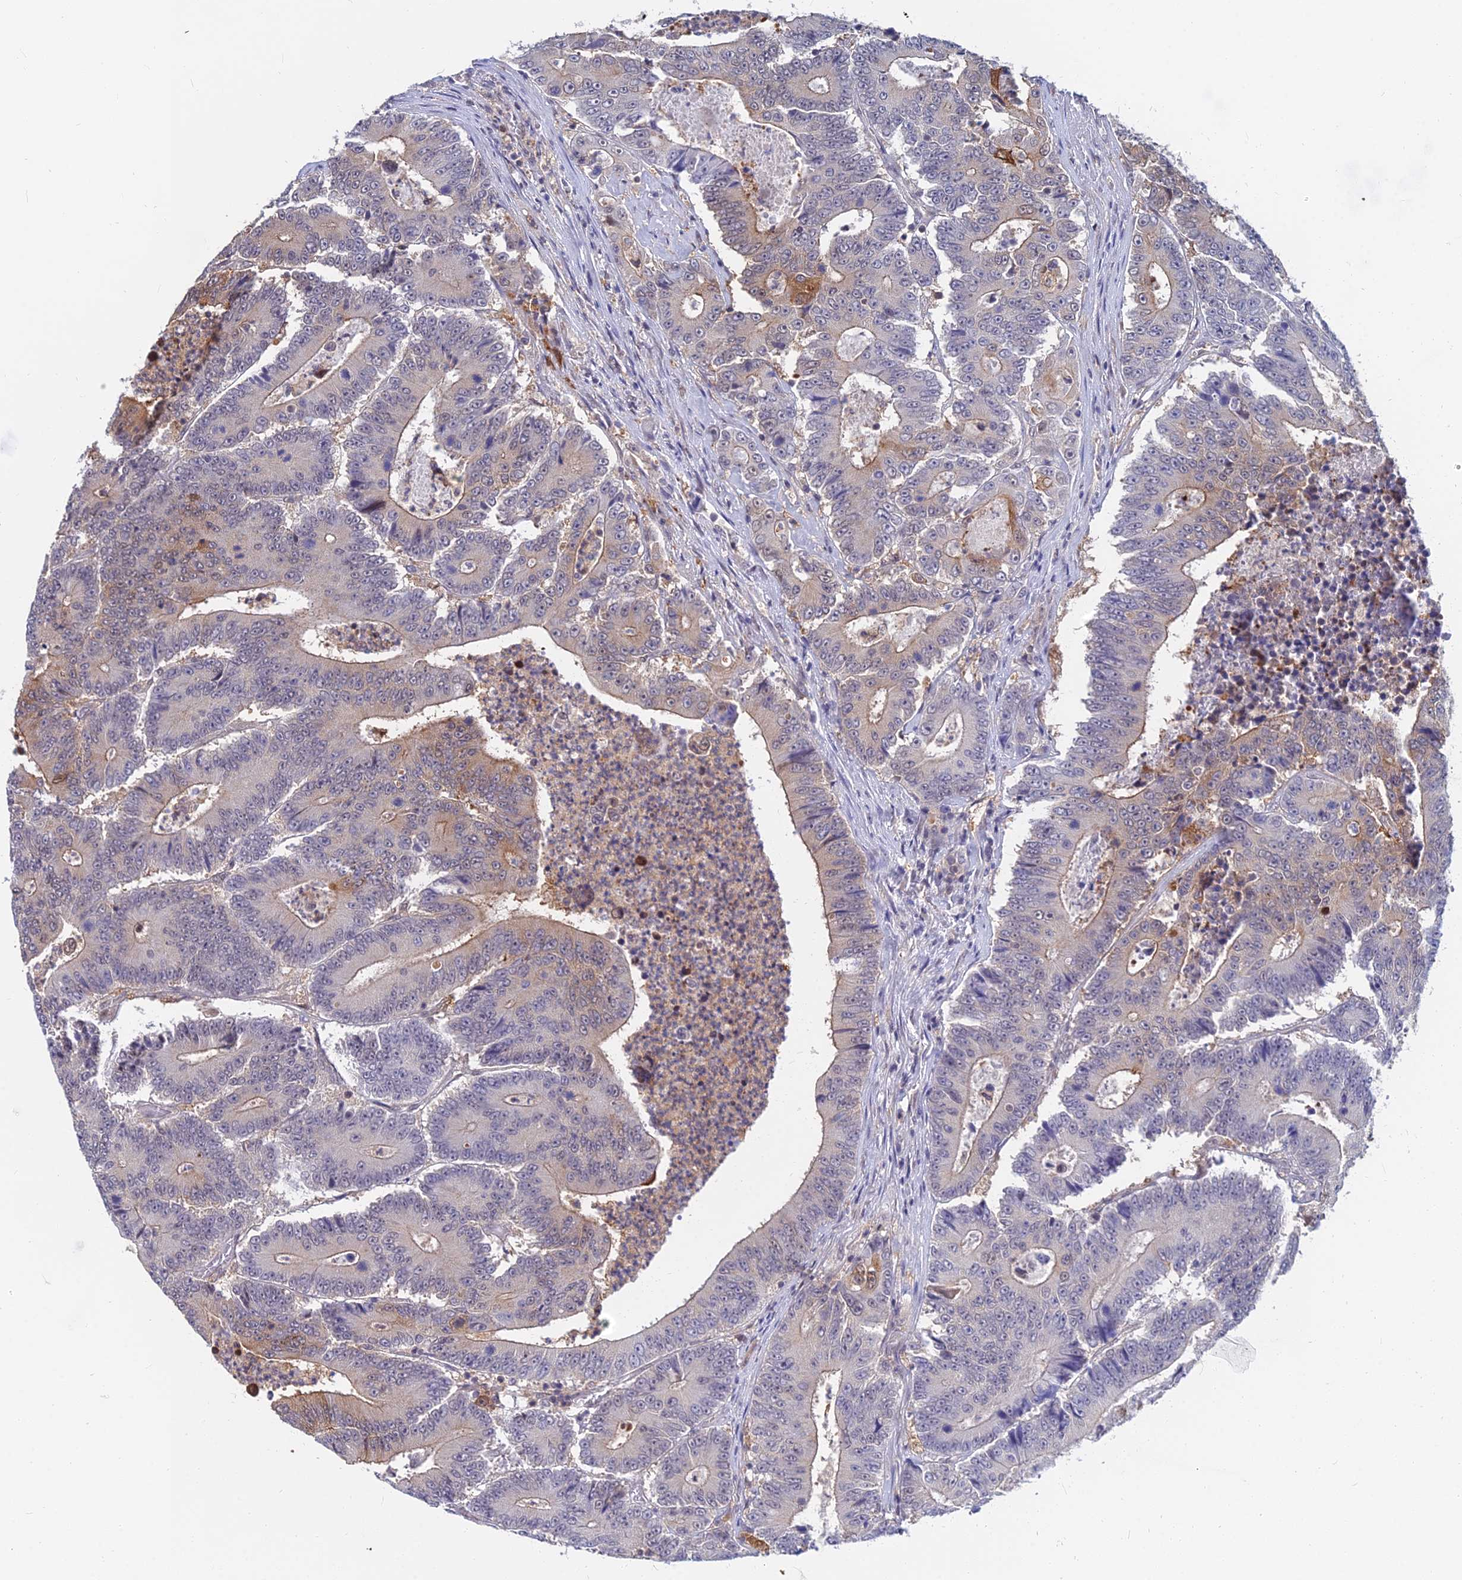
{"staining": {"intensity": "weak", "quantity": "25%-75%", "location": "cytoplasmic/membranous"}, "tissue": "colorectal cancer", "cell_type": "Tumor cells", "image_type": "cancer", "snomed": [{"axis": "morphology", "description": "Adenocarcinoma, NOS"}, {"axis": "topography", "description": "Colon"}], "caption": "This image shows IHC staining of human adenocarcinoma (colorectal), with low weak cytoplasmic/membranous staining in approximately 25%-75% of tumor cells.", "gene": "B3GALT4", "patient": {"sex": "male", "age": 83}}